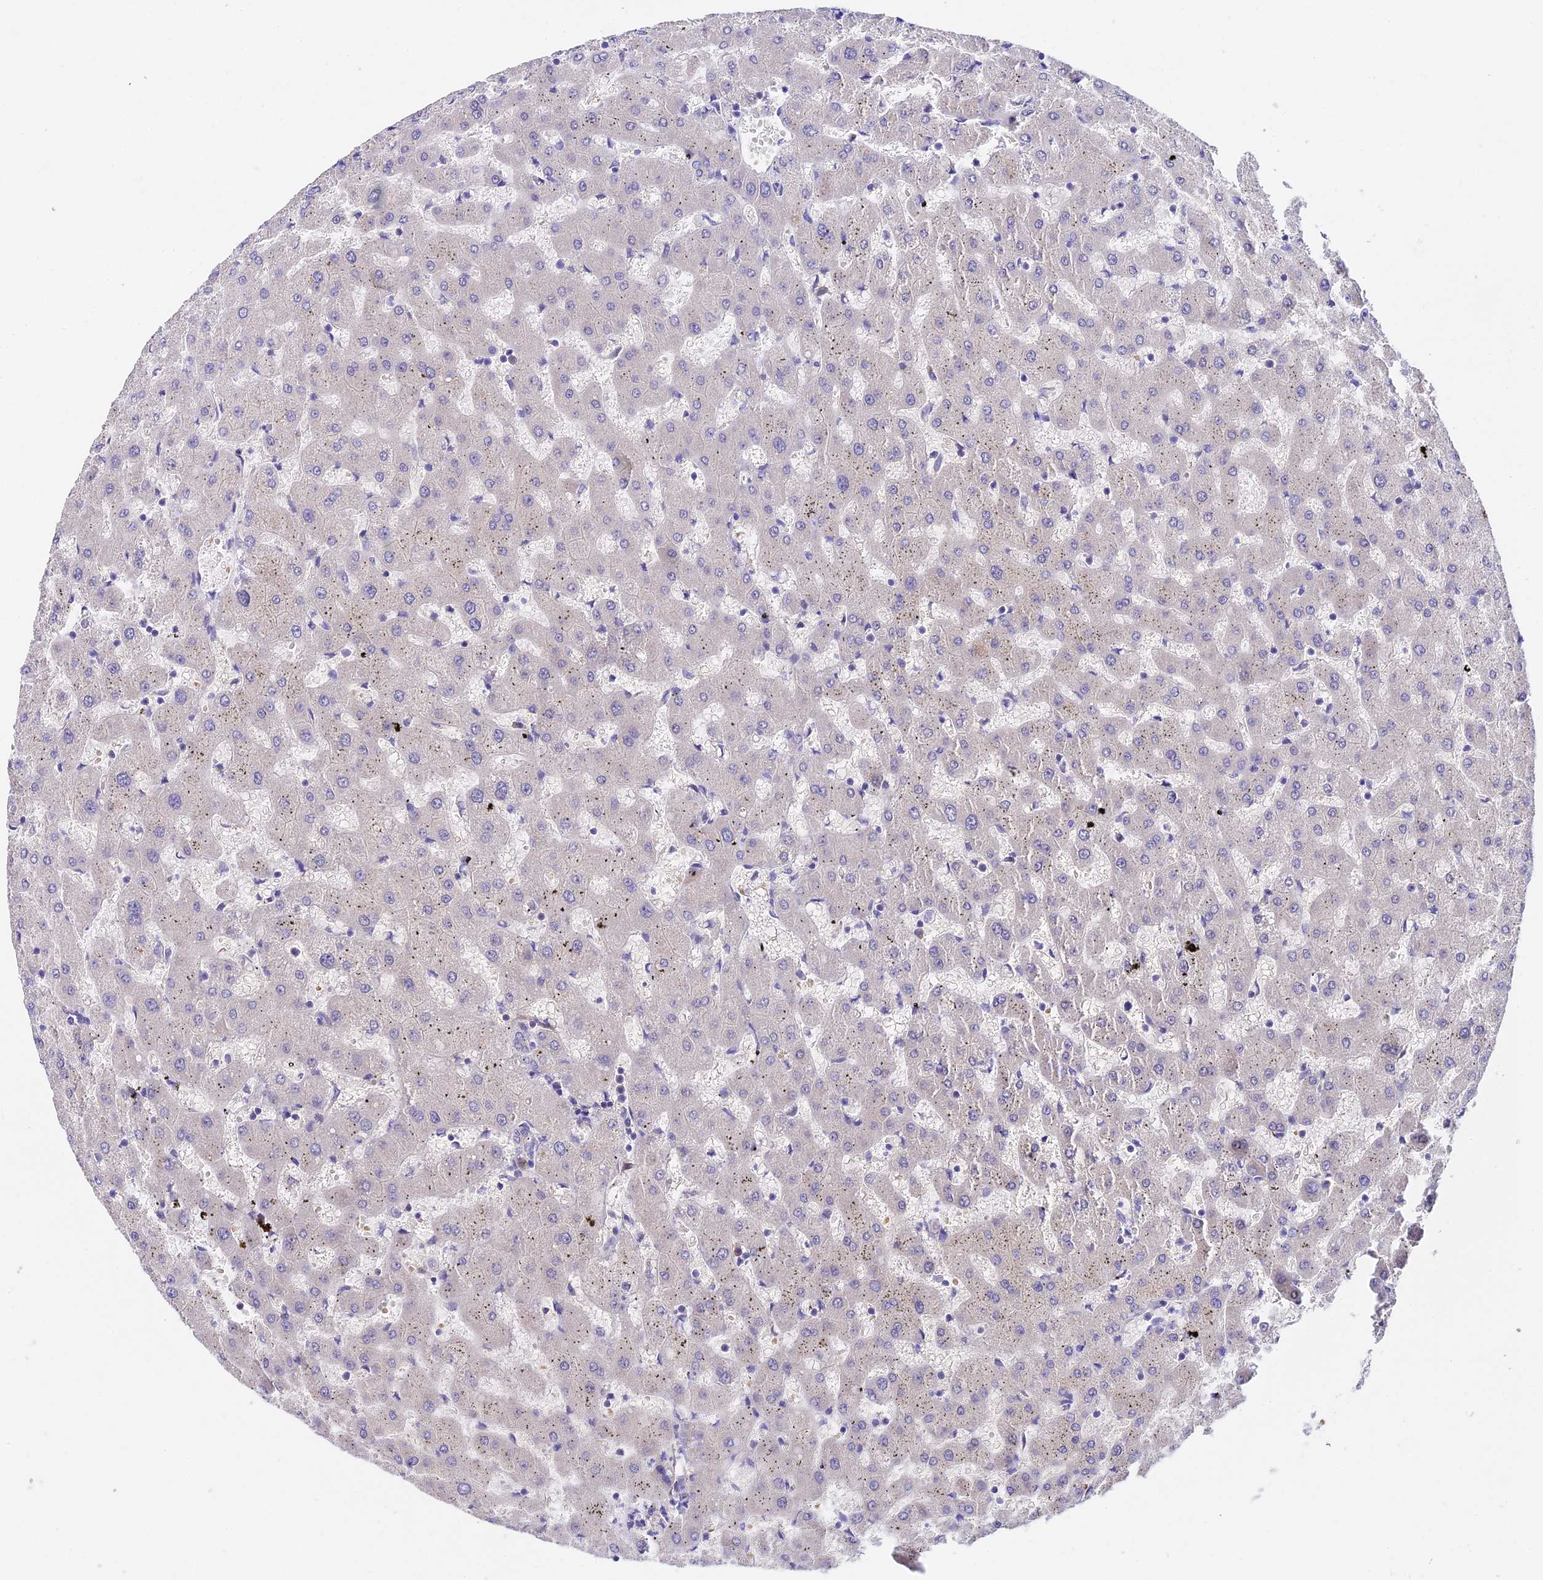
{"staining": {"intensity": "negative", "quantity": "none", "location": "none"}, "tissue": "liver", "cell_type": "Cholangiocytes", "image_type": "normal", "snomed": [{"axis": "morphology", "description": "Normal tissue, NOS"}, {"axis": "topography", "description": "Liver"}], "caption": "DAB (3,3'-diaminobenzidine) immunohistochemical staining of benign human liver exhibits no significant expression in cholangiocytes. (IHC, brightfield microscopy, high magnification).", "gene": "DUSP29", "patient": {"sex": "female", "age": 63}}